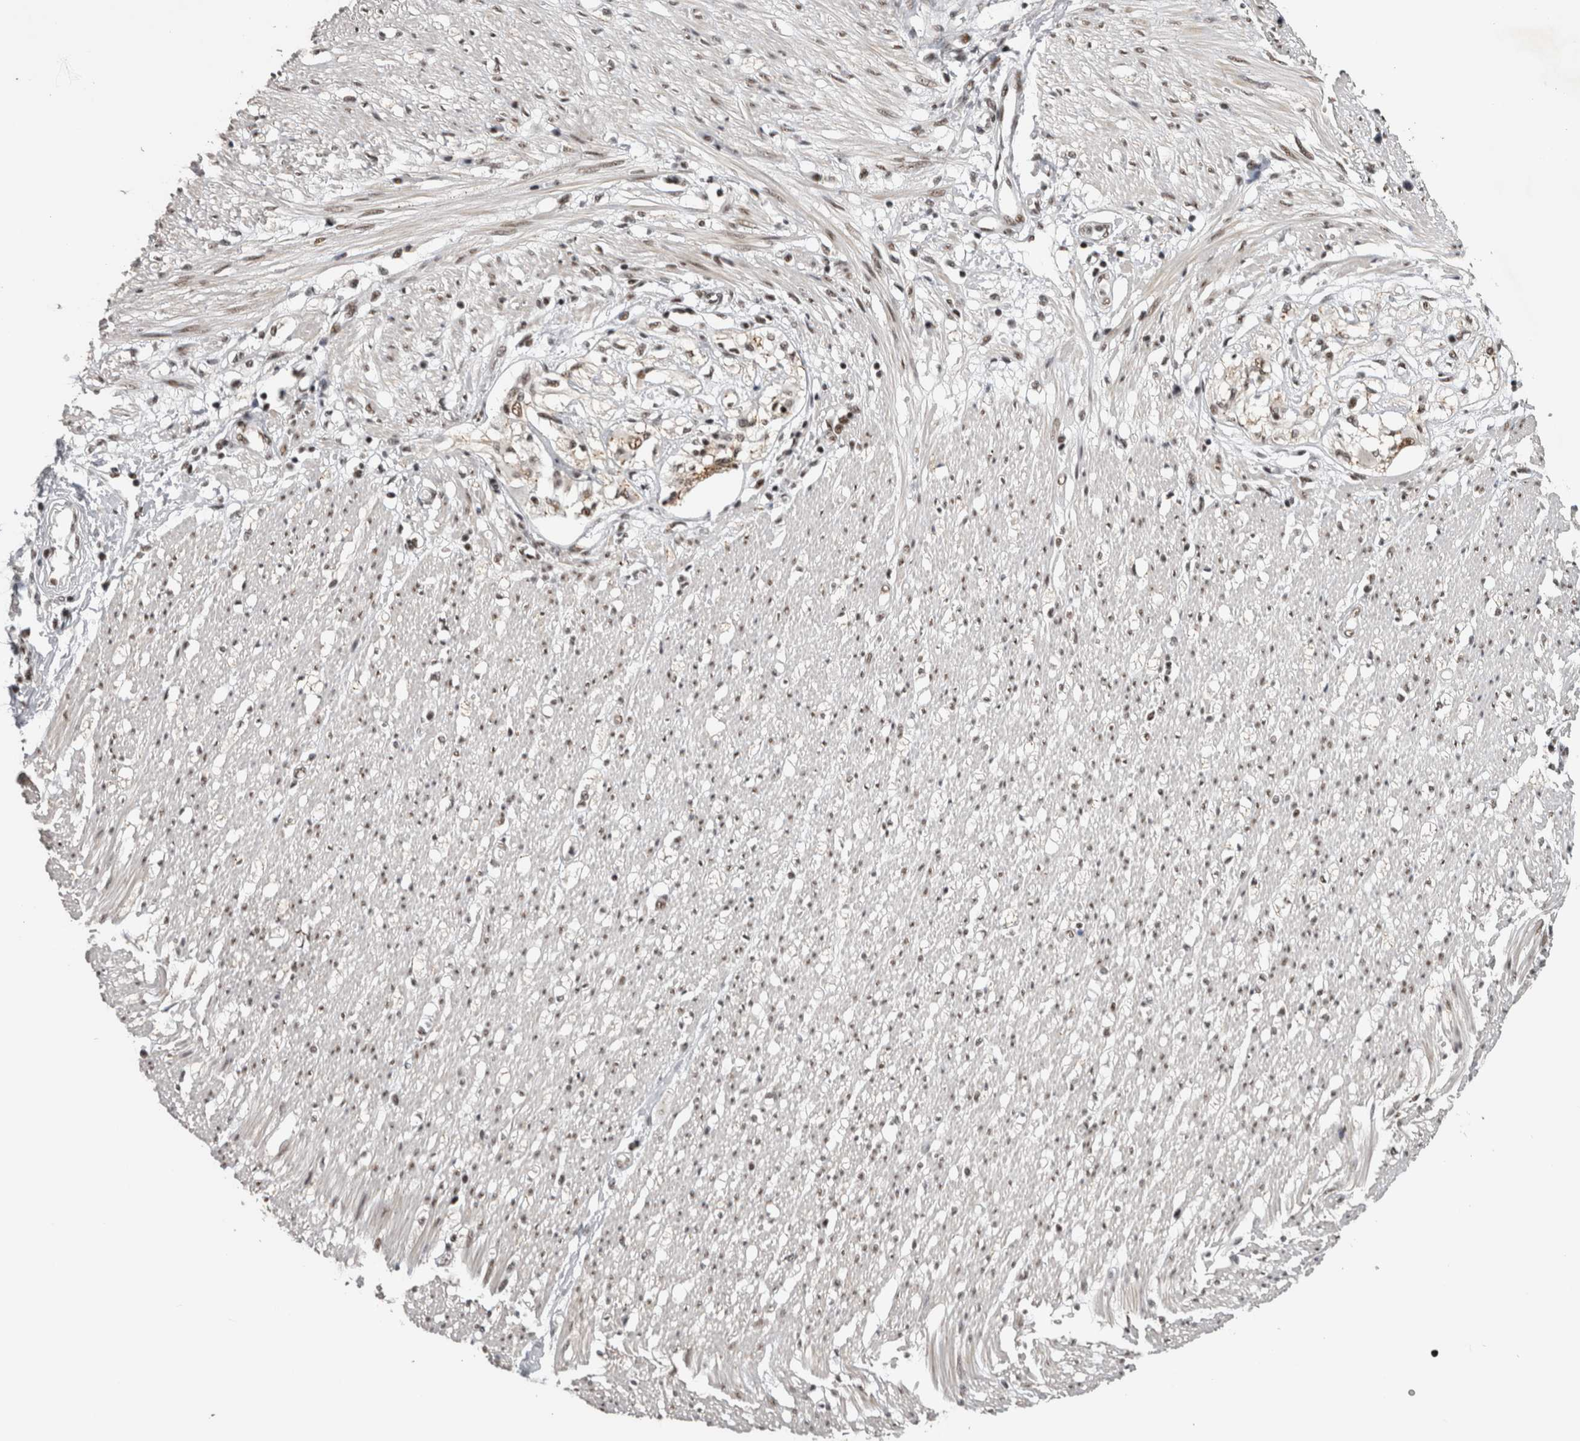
{"staining": {"intensity": "moderate", "quantity": ">75%", "location": "nuclear"}, "tissue": "soft tissue", "cell_type": "Fibroblasts", "image_type": "normal", "snomed": [{"axis": "morphology", "description": "Normal tissue, NOS"}, {"axis": "morphology", "description": "Adenocarcinoma, NOS"}, {"axis": "topography", "description": "Colon"}, {"axis": "topography", "description": "Peripheral nerve tissue"}], "caption": "The image exhibits a brown stain indicating the presence of a protein in the nuclear of fibroblasts in soft tissue.", "gene": "CDK11A", "patient": {"sex": "male", "age": 14}}